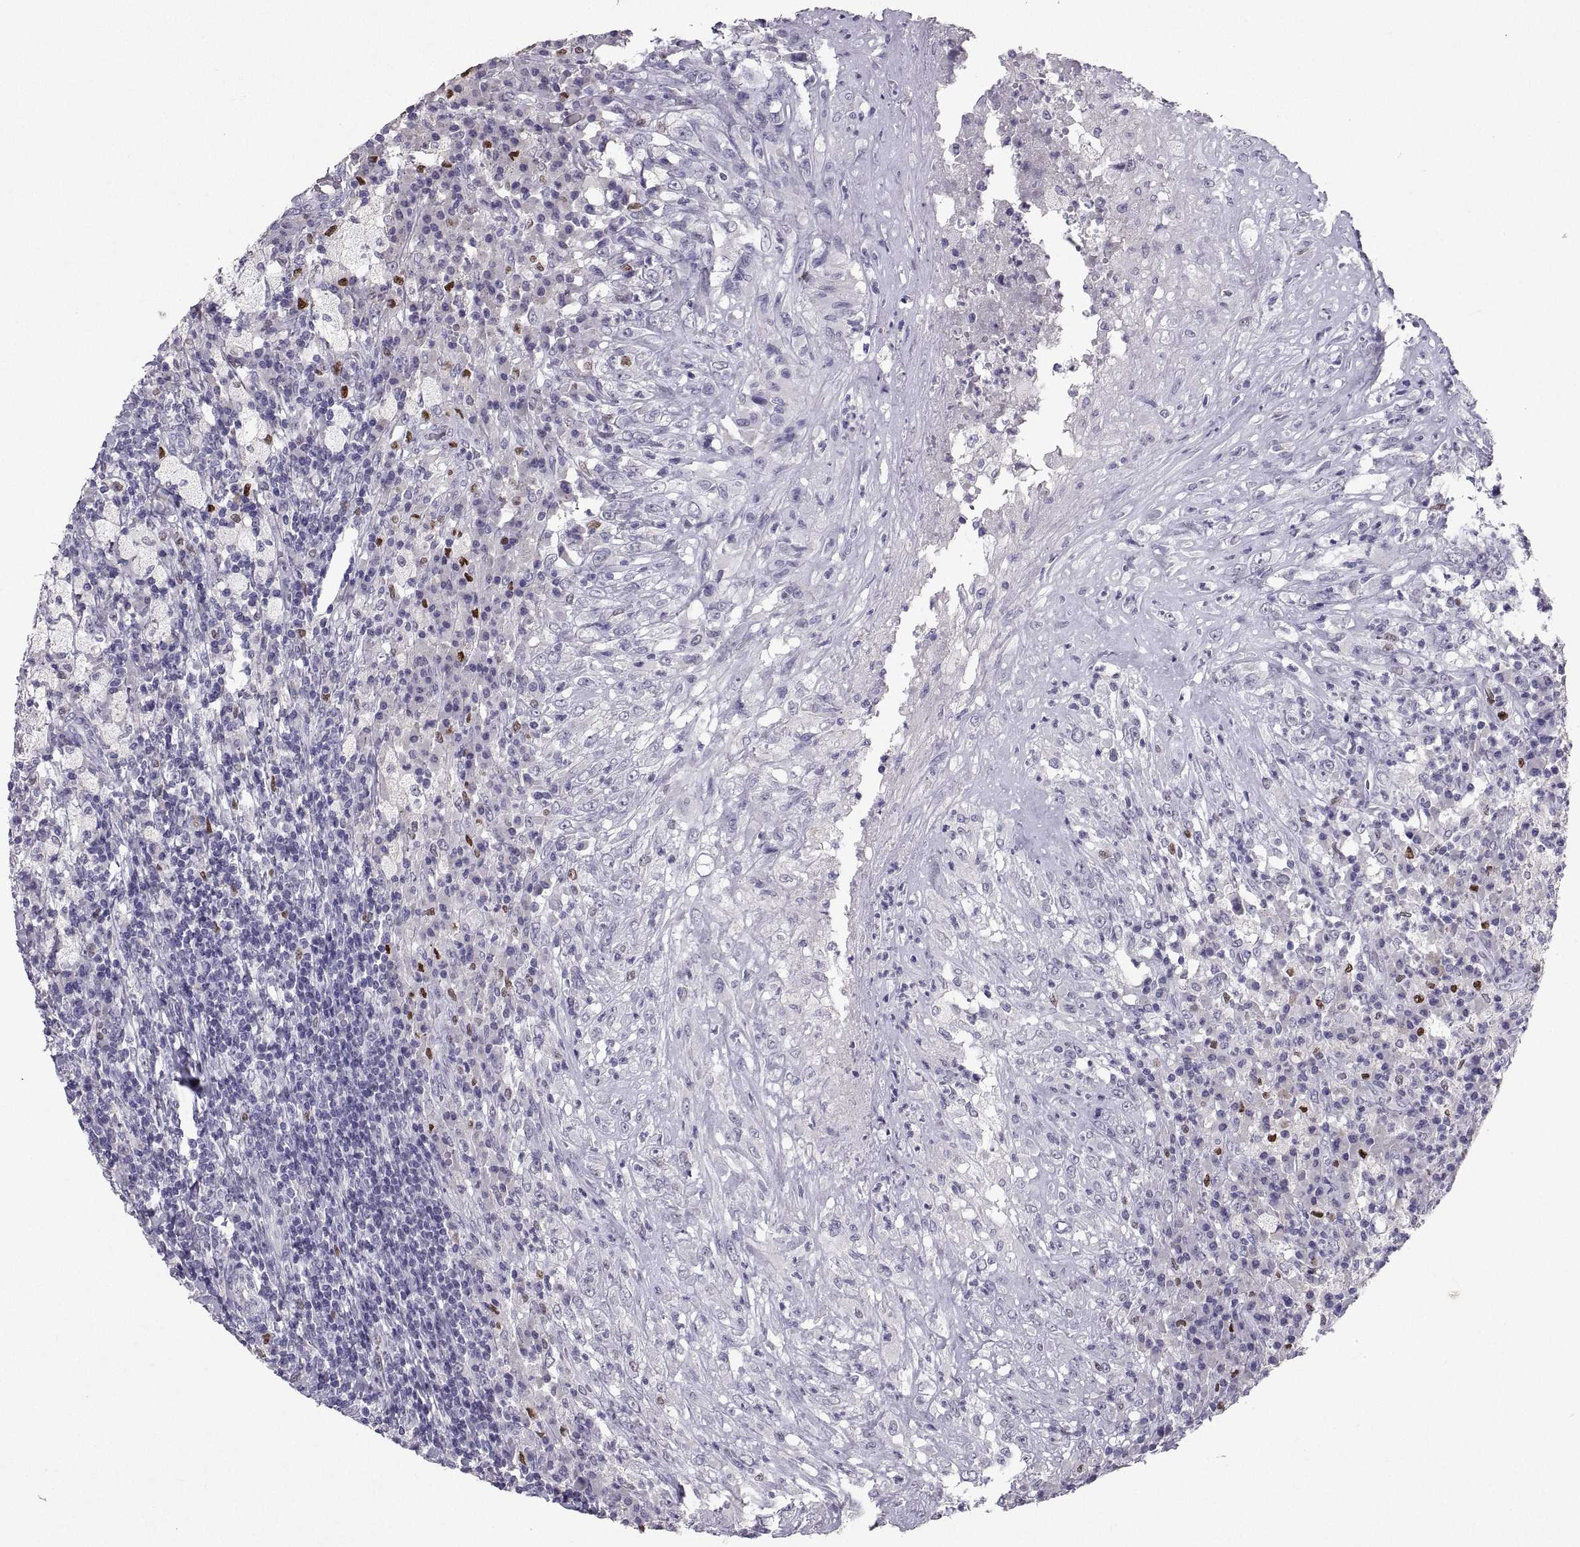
{"staining": {"intensity": "negative", "quantity": "none", "location": "none"}, "tissue": "testis cancer", "cell_type": "Tumor cells", "image_type": "cancer", "snomed": [{"axis": "morphology", "description": "Necrosis, NOS"}, {"axis": "morphology", "description": "Carcinoma, Embryonal, NOS"}, {"axis": "topography", "description": "Testis"}], "caption": "Immunohistochemical staining of human embryonal carcinoma (testis) reveals no significant staining in tumor cells.", "gene": "SOX21", "patient": {"sex": "male", "age": 19}}